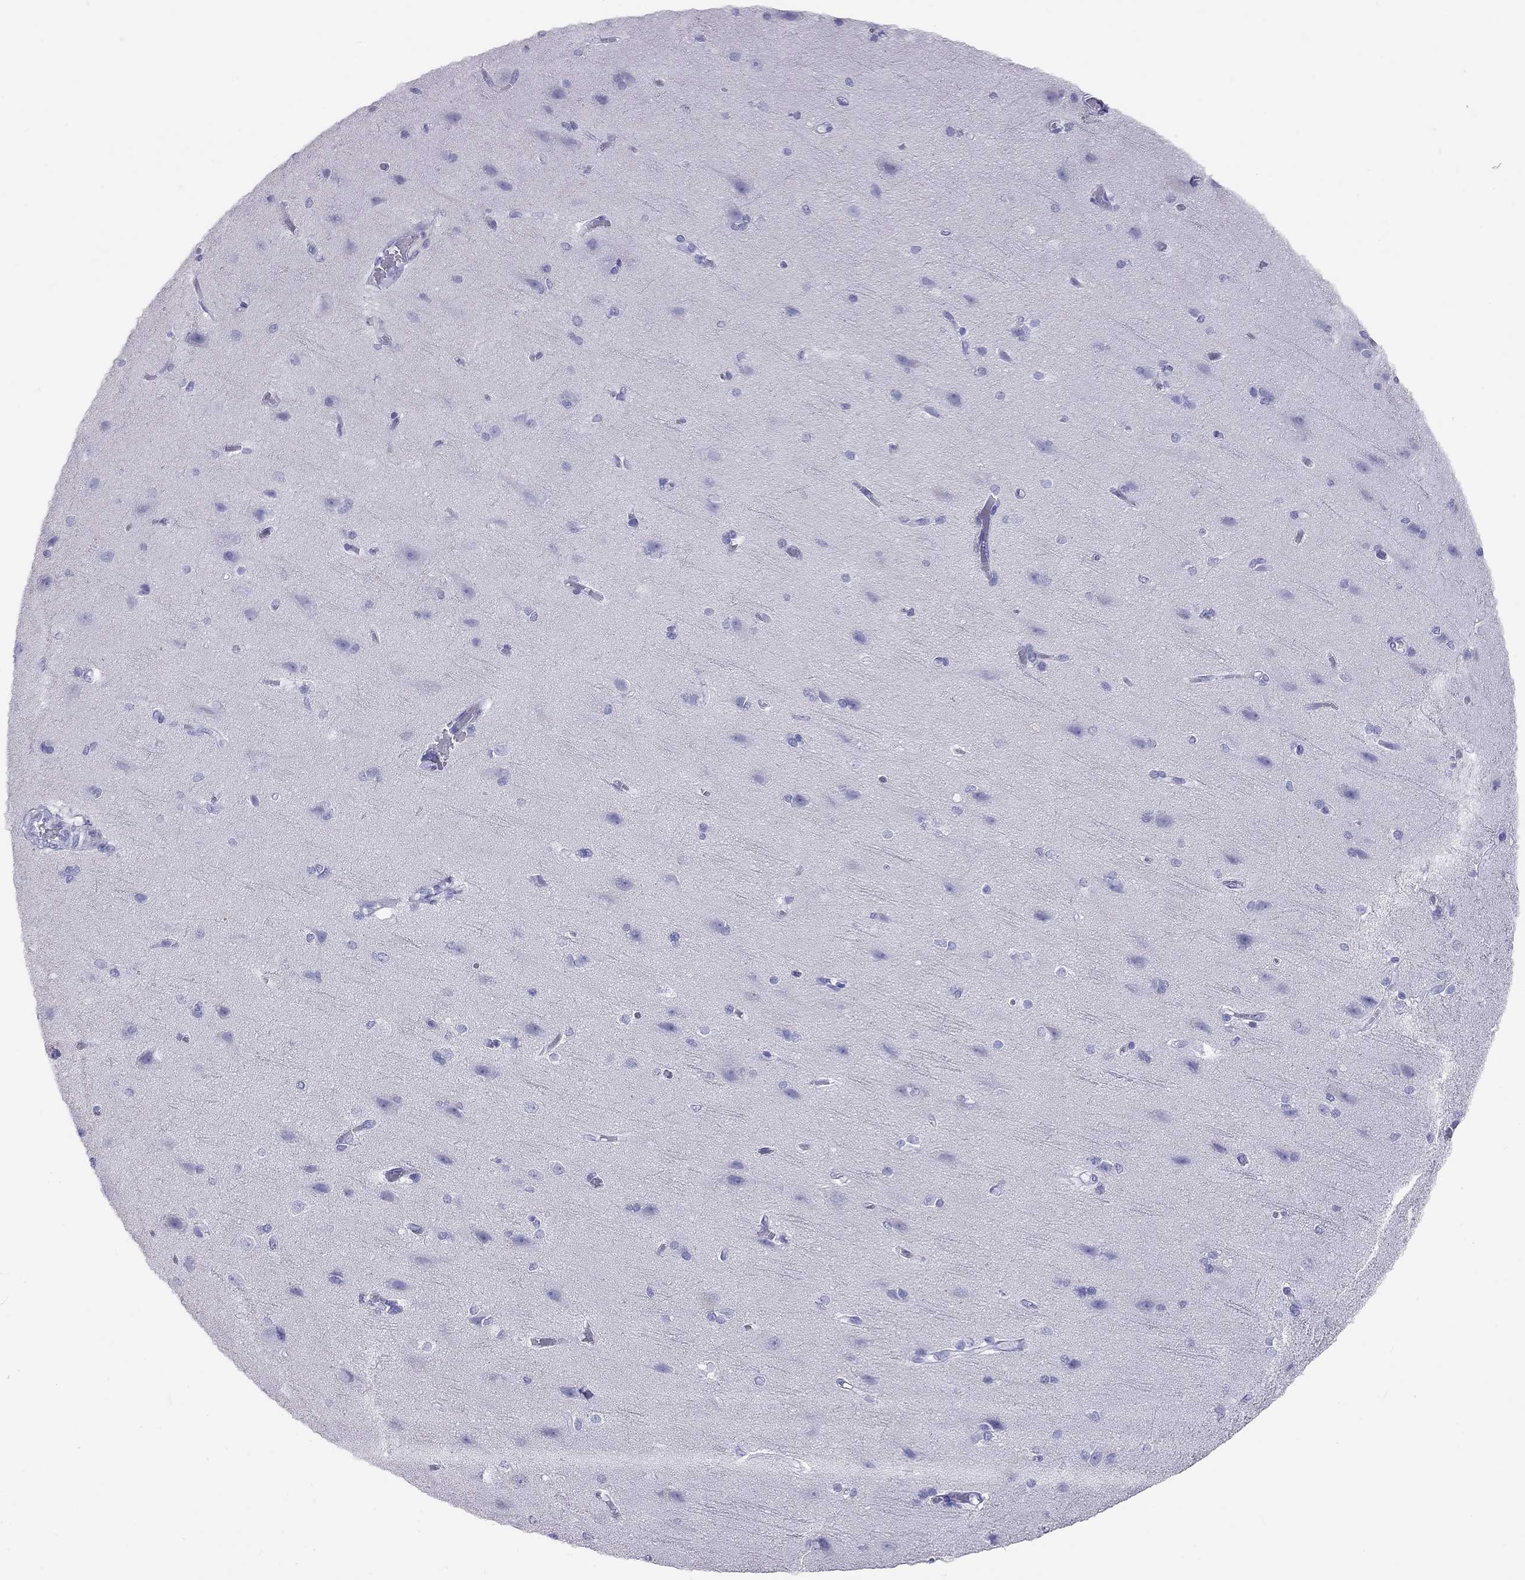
{"staining": {"intensity": "negative", "quantity": "none", "location": "none"}, "tissue": "cerebral cortex", "cell_type": "Endothelial cells", "image_type": "normal", "snomed": [{"axis": "morphology", "description": "Normal tissue, NOS"}, {"axis": "topography", "description": "Cerebral cortex"}], "caption": "An immunohistochemistry (IHC) photomicrograph of unremarkable cerebral cortex is shown. There is no staining in endothelial cells of cerebral cortex. The staining was performed using DAB (3,3'-diaminobenzidine) to visualize the protein expression in brown, while the nuclei were stained in blue with hematoxylin (Magnification: 20x).", "gene": "HLA", "patient": {"sex": "male", "age": 37}}